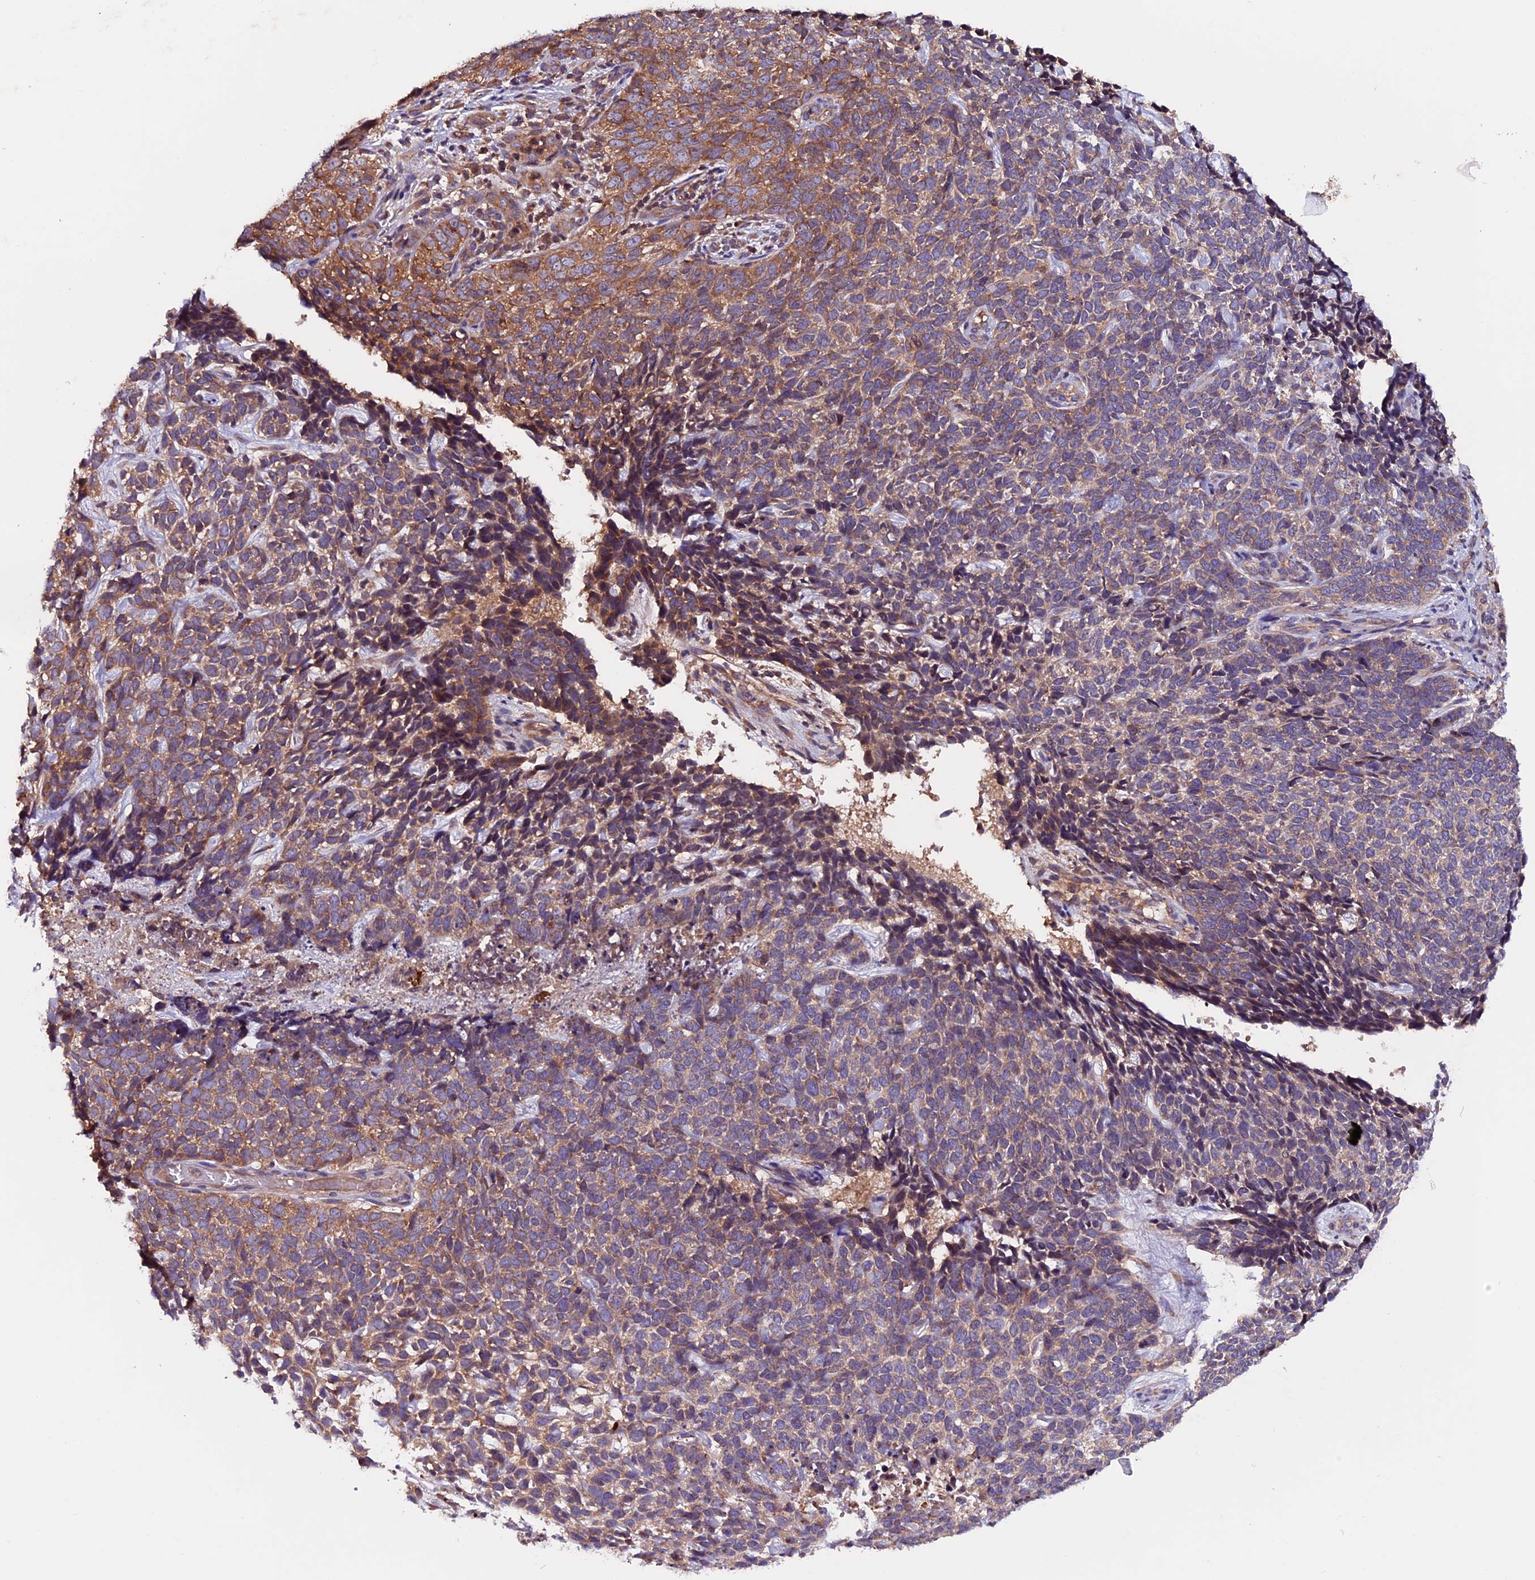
{"staining": {"intensity": "moderate", "quantity": "25%-75%", "location": "cytoplasmic/membranous"}, "tissue": "skin cancer", "cell_type": "Tumor cells", "image_type": "cancer", "snomed": [{"axis": "morphology", "description": "Basal cell carcinoma"}, {"axis": "topography", "description": "Skin"}], "caption": "Human skin cancer stained with a brown dye demonstrates moderate cytoplasmic/membranous positive expression in approximately 25%-75% of tumor cells.", "gene": "ZNF598", "patient": {"sex": "female", "age": 84}}